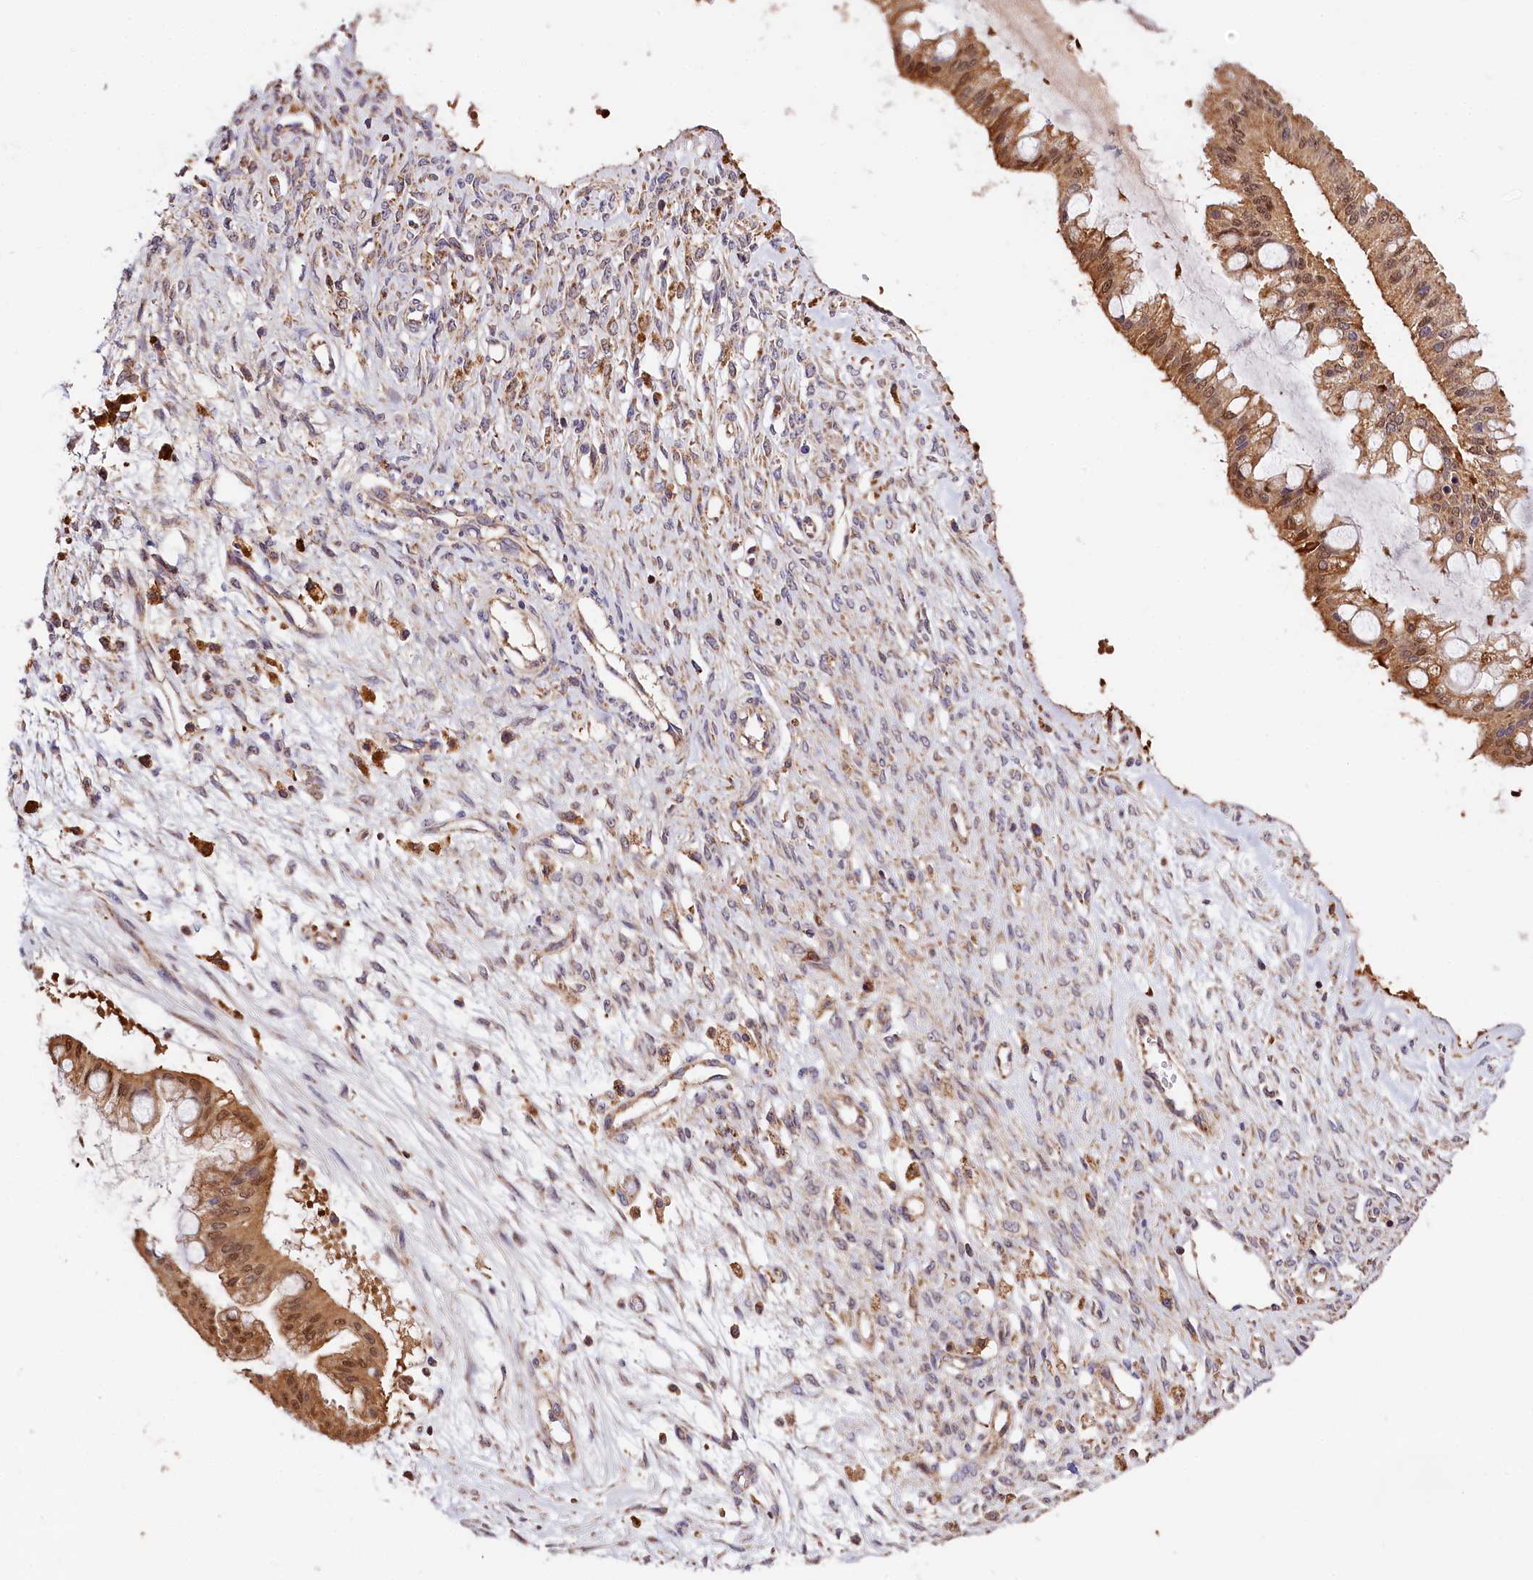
{"staining": {"intensity": "moderate", "quantity": ">75%", "location": "cytoplasmic/membranous,nuclear"}, "tissue": "ovarian cancer", "cell_type": "Tumor cells", "image_type": "cancer", "snomed": [{"axis": "morphology", "description": "Cystadenocarcinoma, mucinous, NOS"}, {"axis": "topography", "description": "Ovary"}], "caption": "Immunohistochemistry (IHC) micrograph of human ovarian mucinous cystadenocarcinoma stained for a protein (brown), which demonstrates medium levels of moderate cytoplasmic/membranous and nuclear positivity in about >75% of tumor cells.", "gene": "KPTN", "patient": {"sex": "female", "age": 73}}